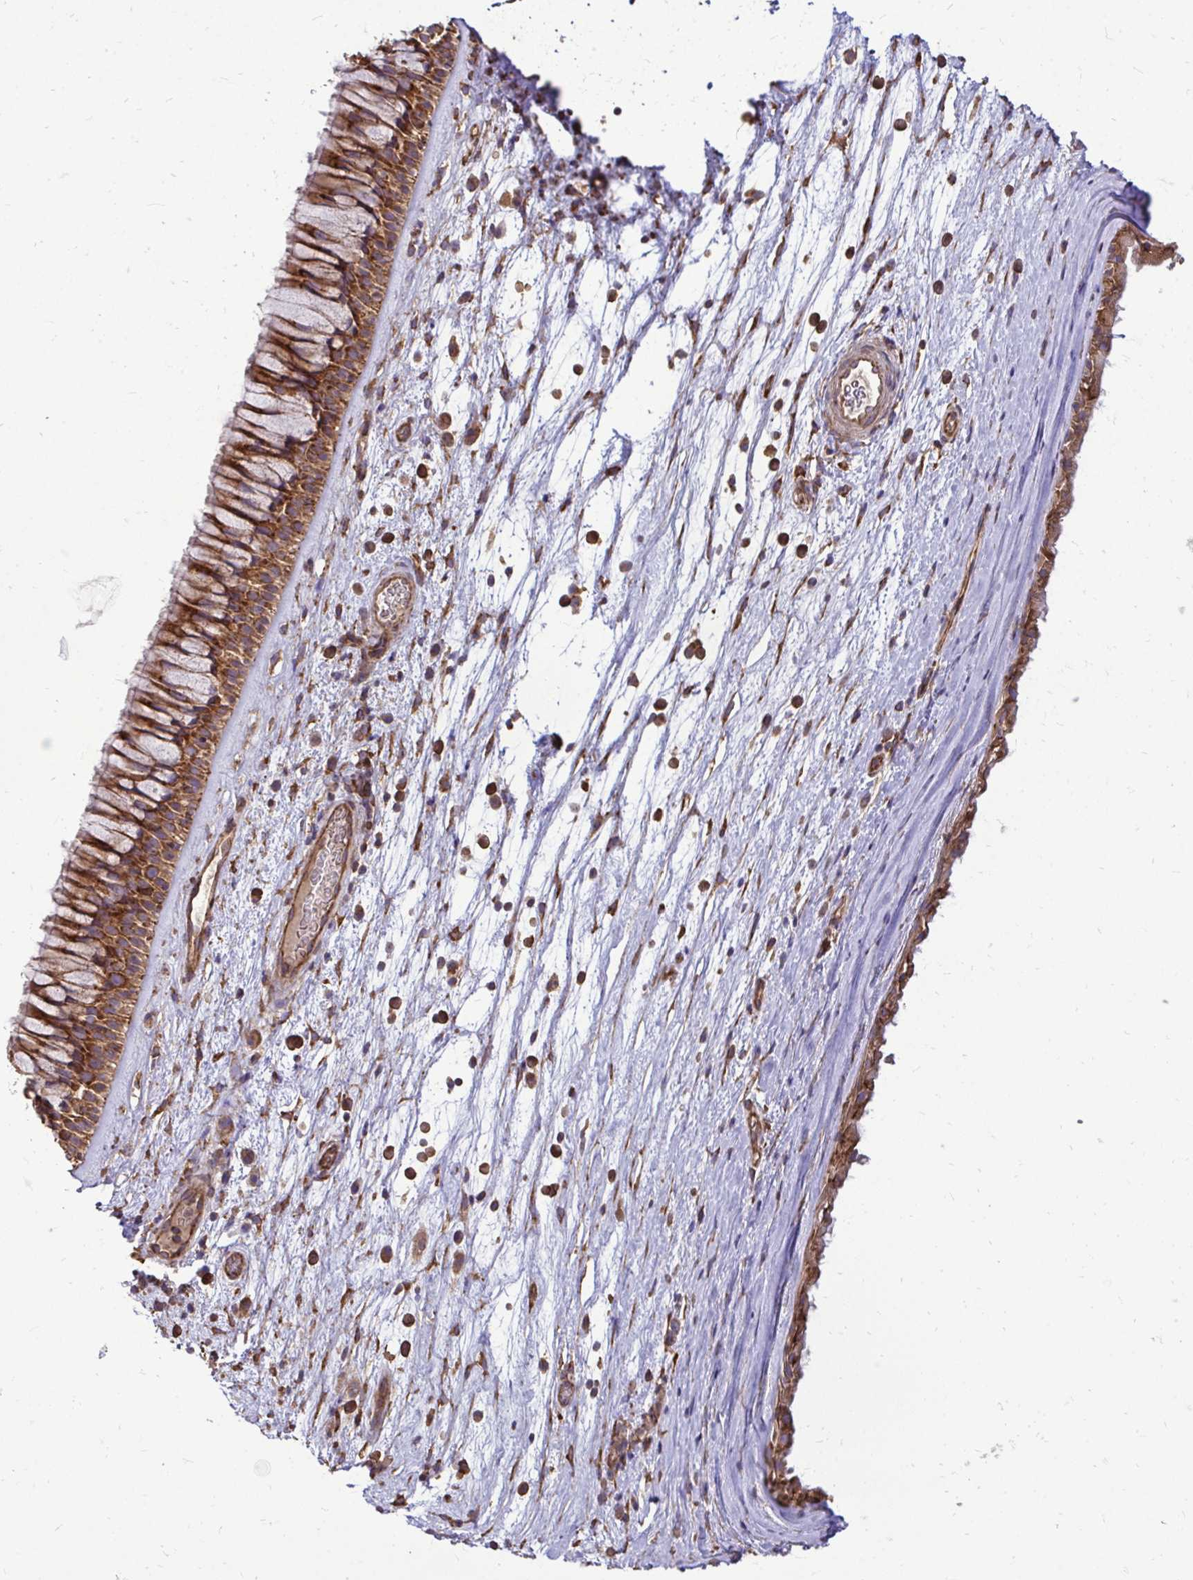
{"staining": {"intensity": "strong", "quantity": ">75%", "location": "cytoplasmic/membranous"}, "tissue": "nasopharynx", "cell_type": "Respiratory epithelial cells", "image_type": "normal", "snomed": [{"axis": "morphology", "description": "Normal tissue, NOS"}, {"axis": "topography", "description": "Nasopharynx"}], "caption": "Immunohistochemical staining of normal nasopharynx displays >75% levels of strong cytoplasmic/membranous protein expression in approximately >75% of respiratory epithelial cells. (DAB IHC with brightfield microscopy, high magnification).", "gene": "FMR1", "patient": {"sex": "male", "age": 74}}